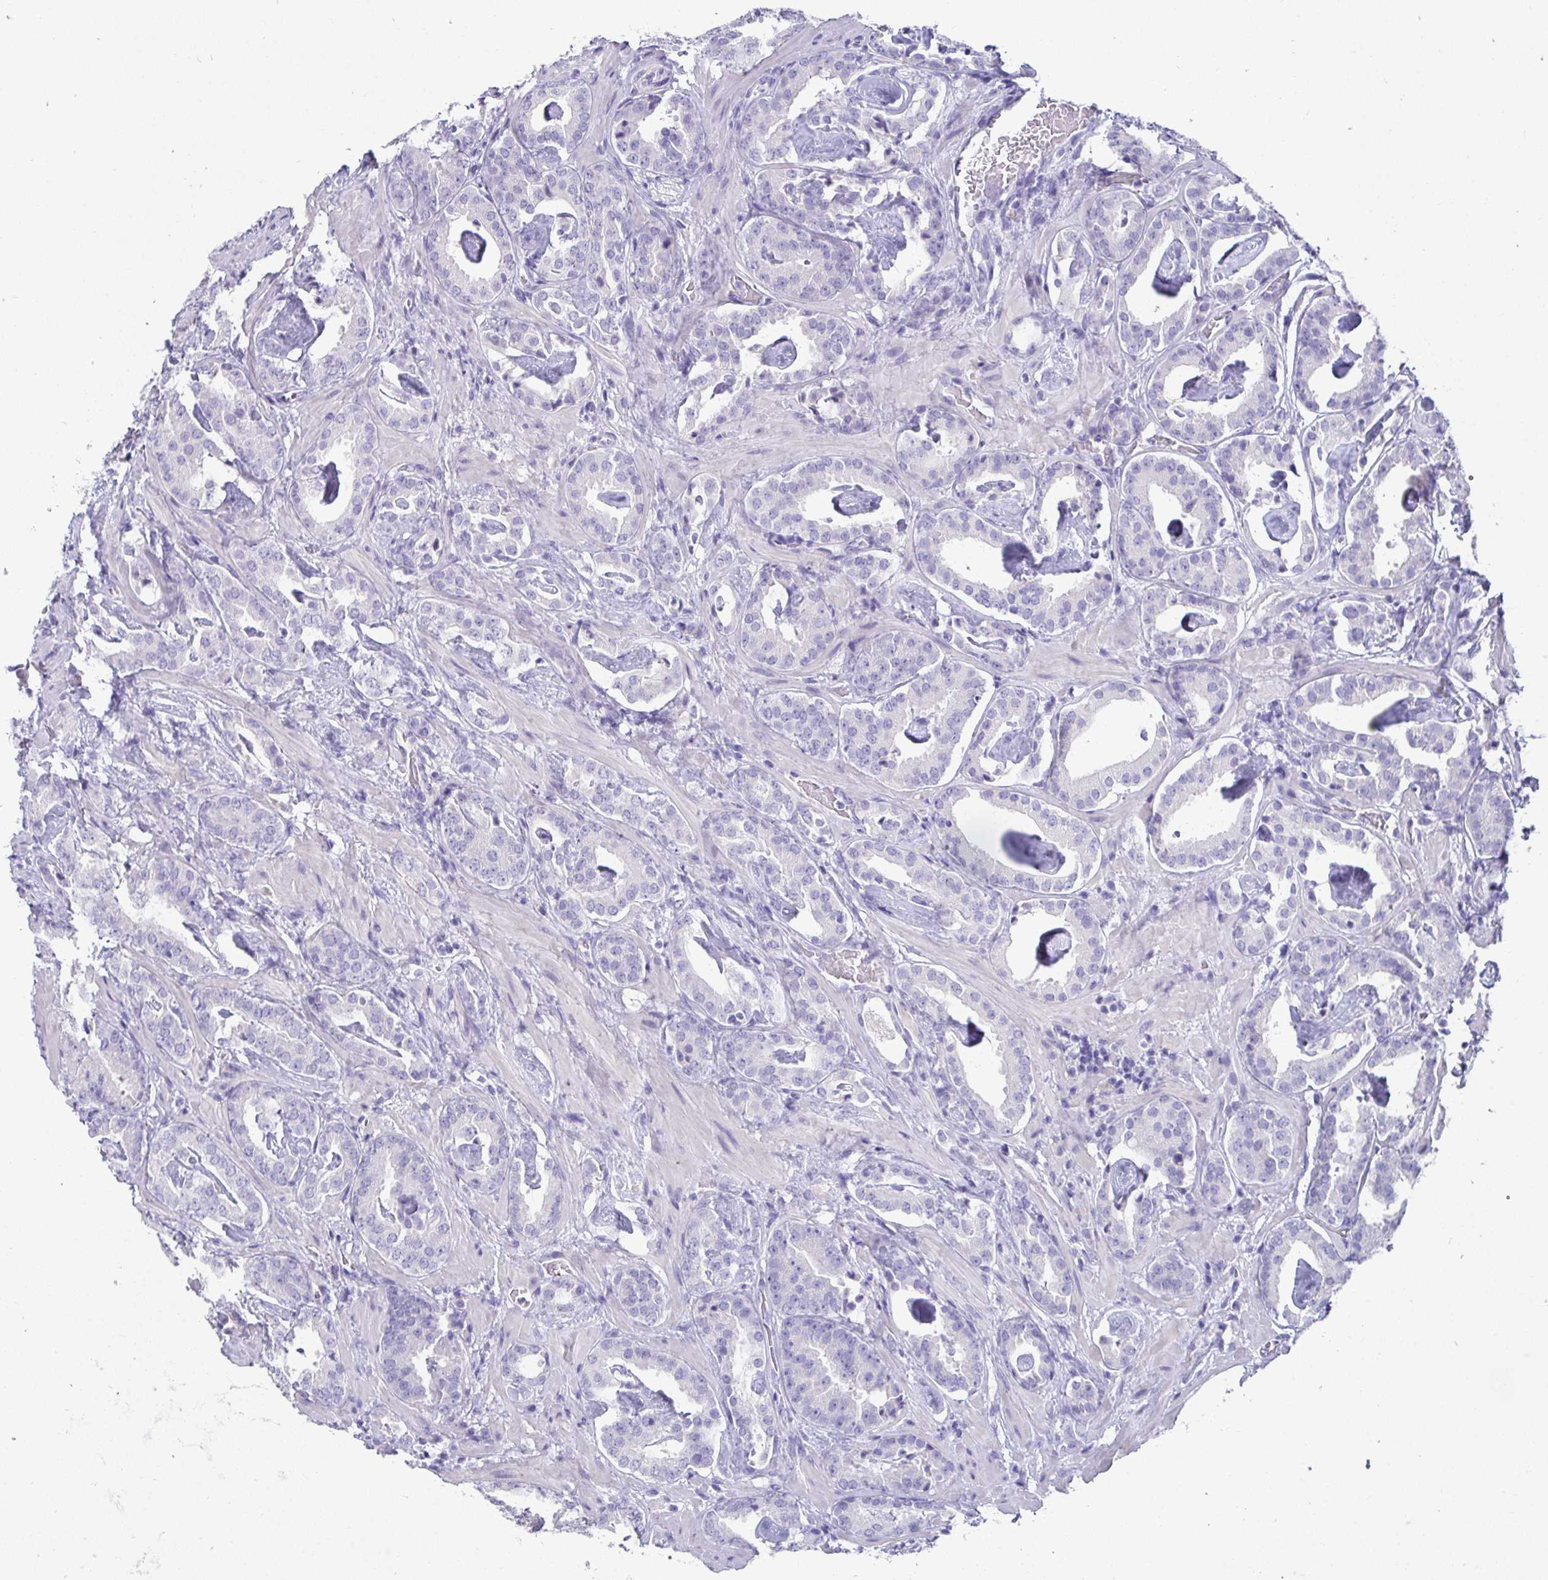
{"staining": {"intensity": "negative", "quantity": "none", "location": "none"}, "tissue": "prostate cancer", "cell_type": "Tumor cells", "image_type": "cancer", "snomed": [{"axis": "morphology", "description": "Adenocarcinoma, Low grade"}, {"axis": "topography", "description": "Prostate"}], "caption": "Tumor cells show no significant positivity in prostate adenocarcinoma (low-grade).", "gene": "TMEM241", "patient": {"sex": "male", "age": 62}}